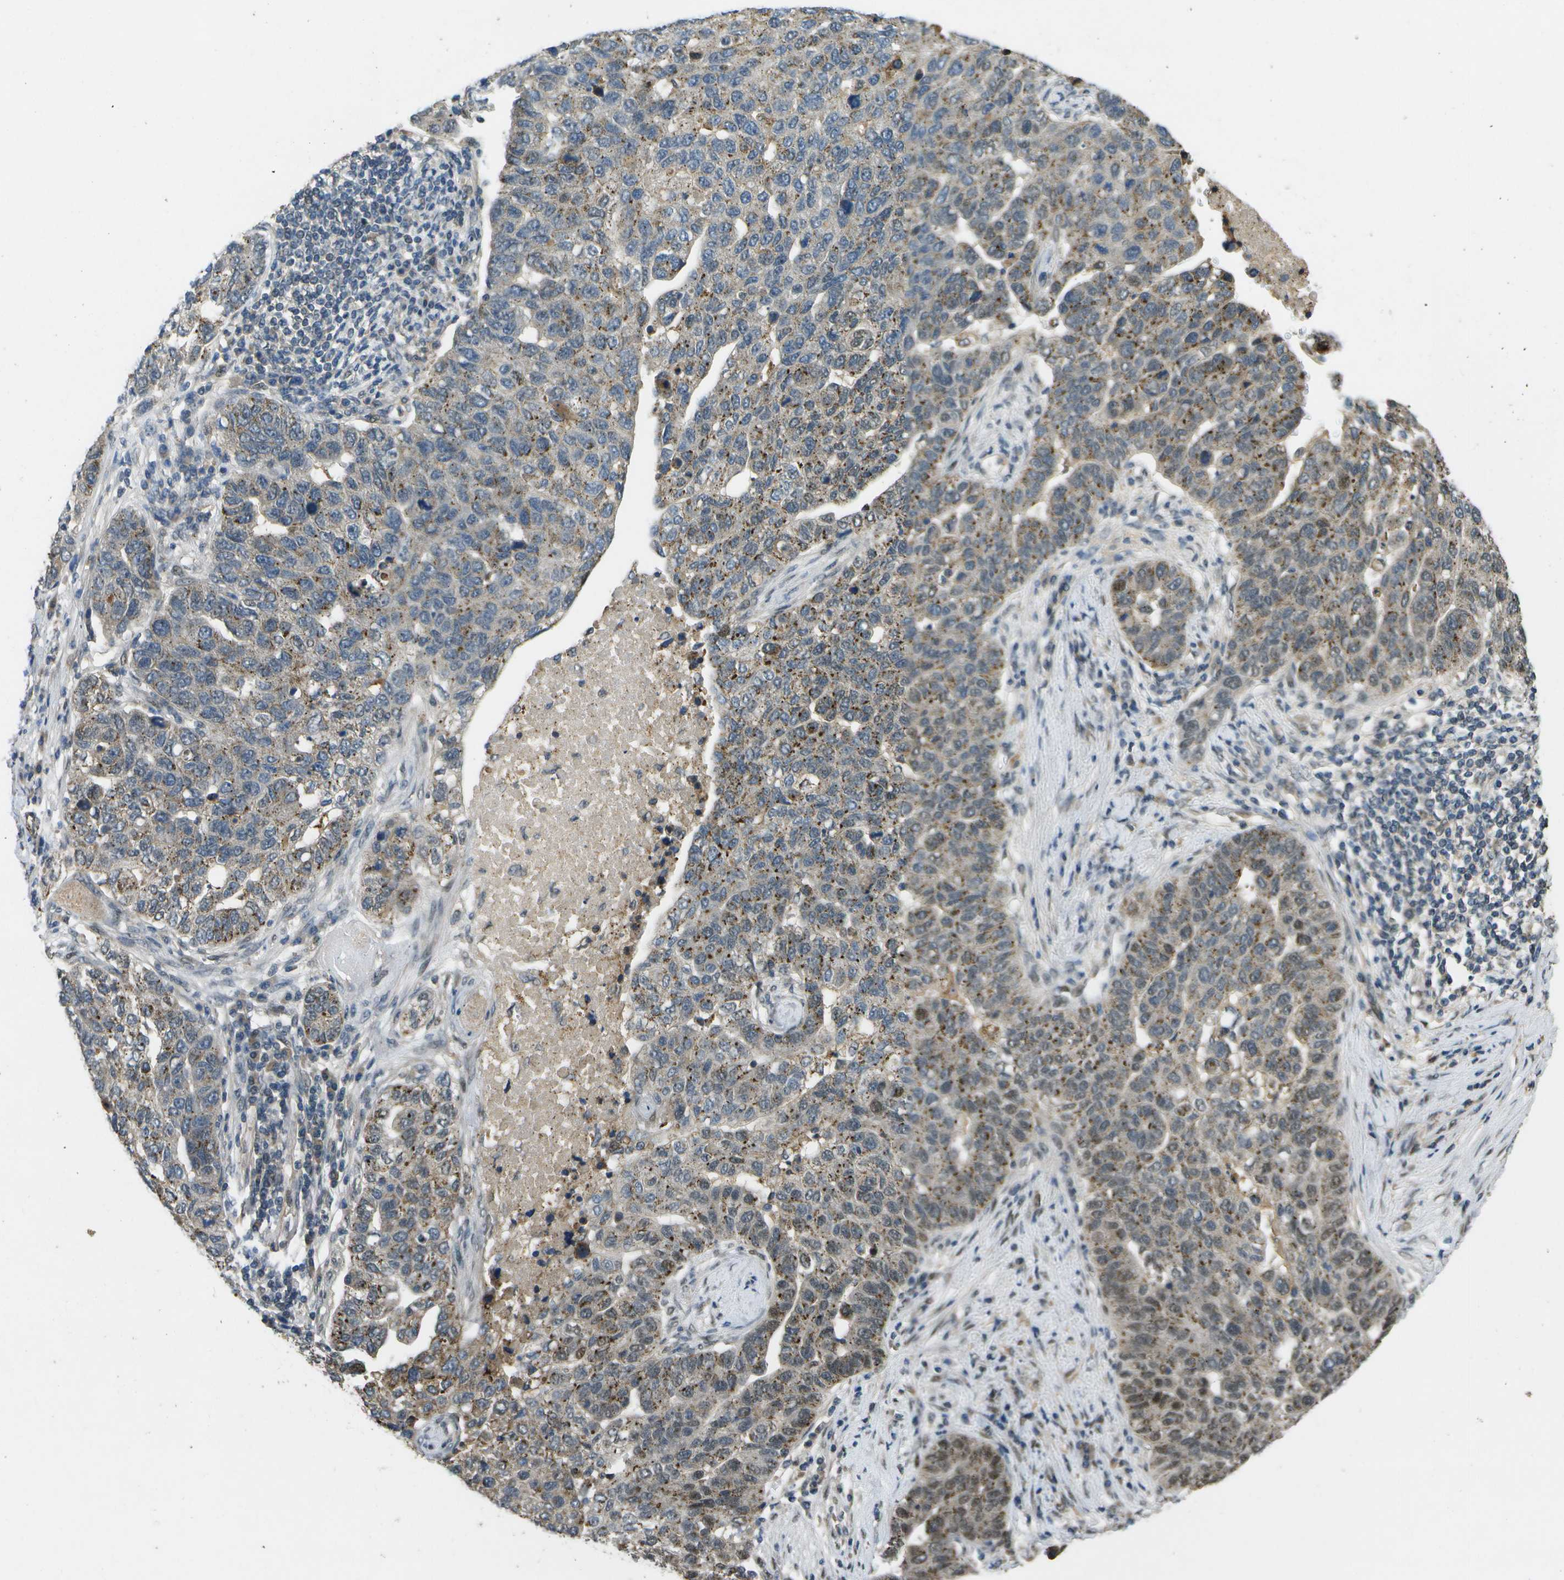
{"staining": {"intensity": "moderate", "quantity": ">75%", "location": "cytoplasmic/membranous"}, "tissue": "pancreatic cancer", "cell_type": "Tumor cells", "image_type": "cancer", "snomed": [{"axis": "morphology", "description": "Adenocarcinoma, NOS"}, {"axis": "topography", "description": "Pancreas"}], "caption": "This image shows pancreatic cancer (adenocarcinoma) stained with immunohistochemistry (IHC) to label a protein in brown. The cytoplasmic/membranous of tumor cells show moderate positivity for the protein. Nuclei are counter-stained blue.", "gene": "GANC", "patient": {"sex": "female", "age": 61}}